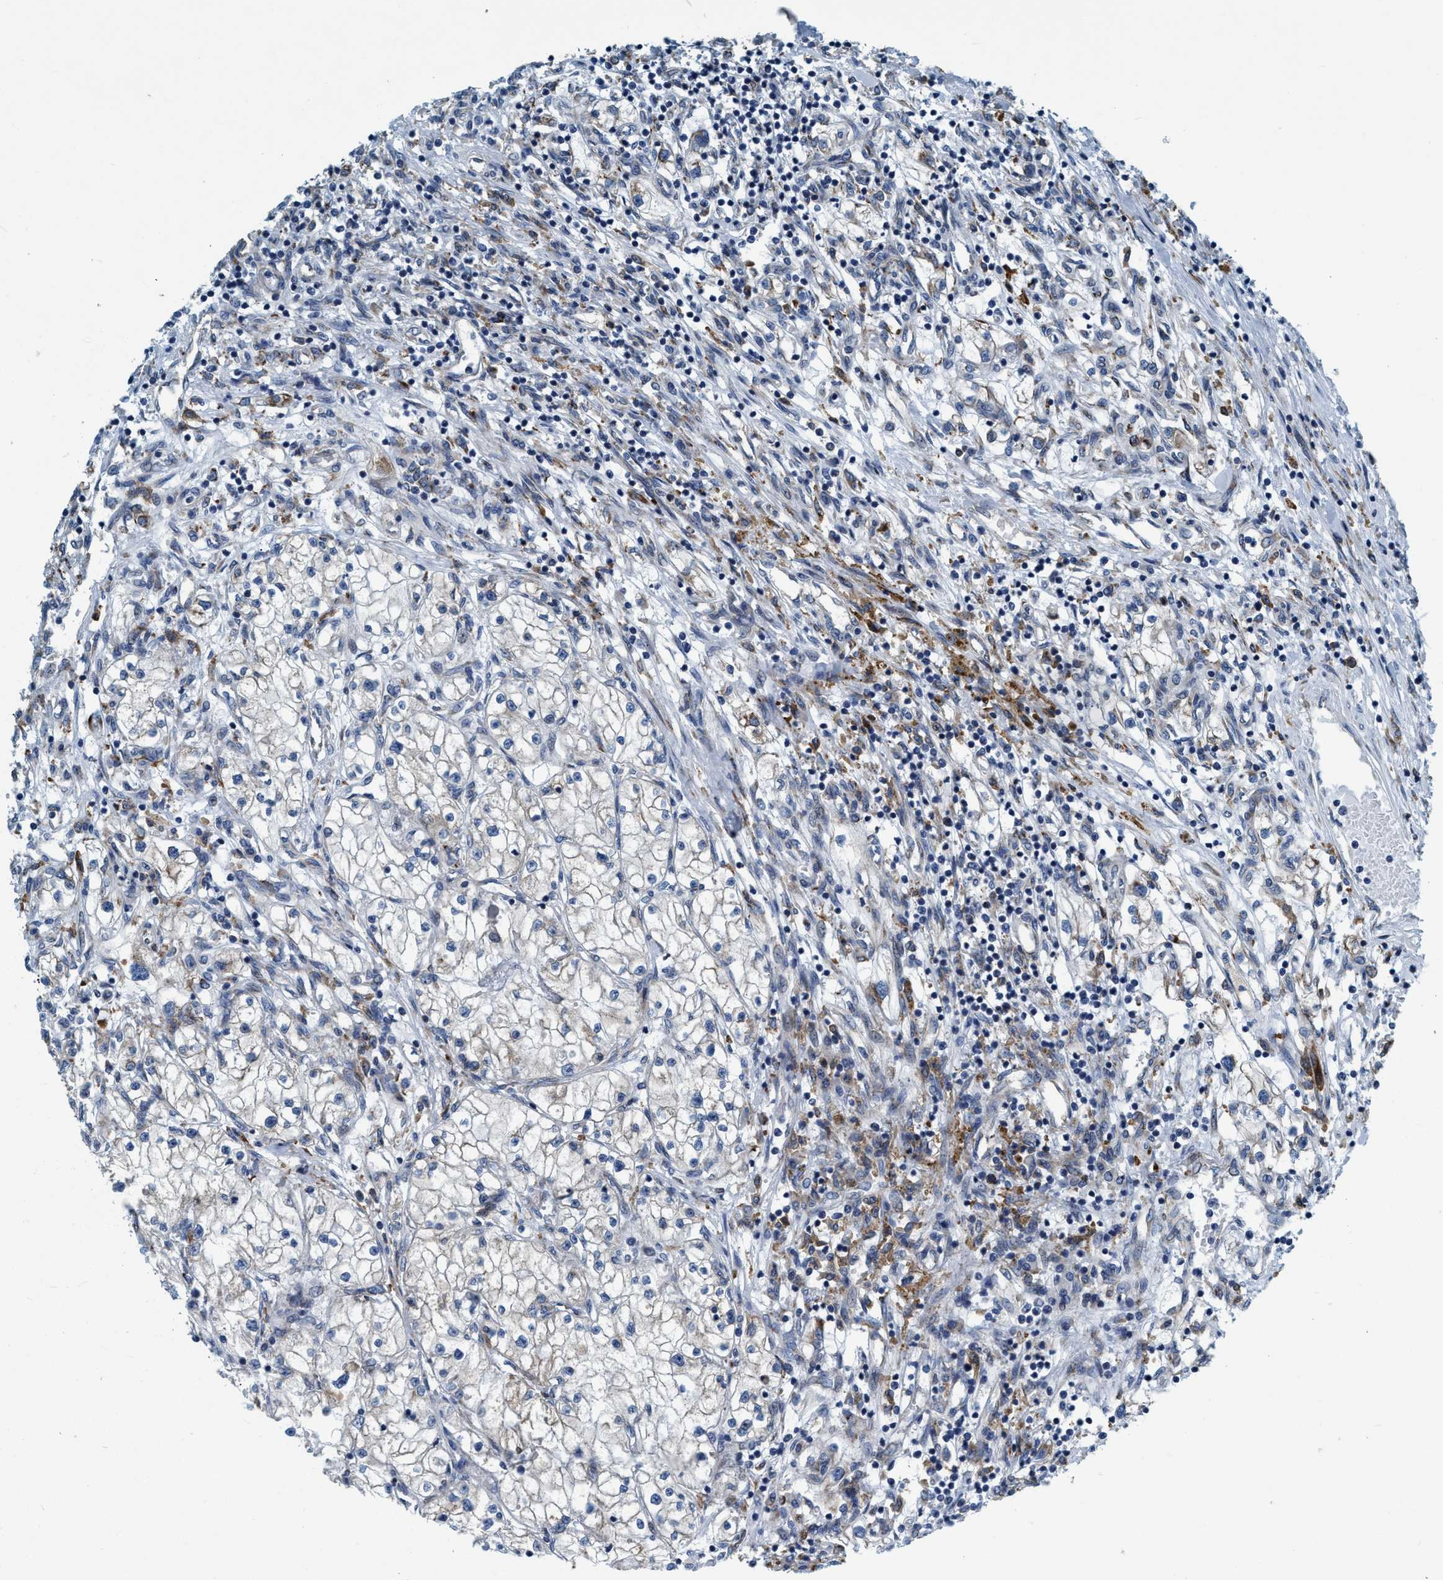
{"staining": {"intensity": "negative", "quantity": "none", "location": "none"}, "tissue": "renal cancer", "cell_type": "Tumor cells", "image_type": "cancer", "snomed": [{"axis": "morphology", "description": "Adenocarcinoma, NOS"}, {"axis": "topography", "description": "Kidney"}], "caption": "High power microscopy histopathology image of an IHC photomicrograph of renal adenocarcinoma, revealing no significant expression in tumor cells. Brightfield microscopy of IHC stained with DAB (brown) and hematoxylin (blue), captured at high magnification.", "gene": "ARMC9", "patient": {"sex": "male", "age": 68}}